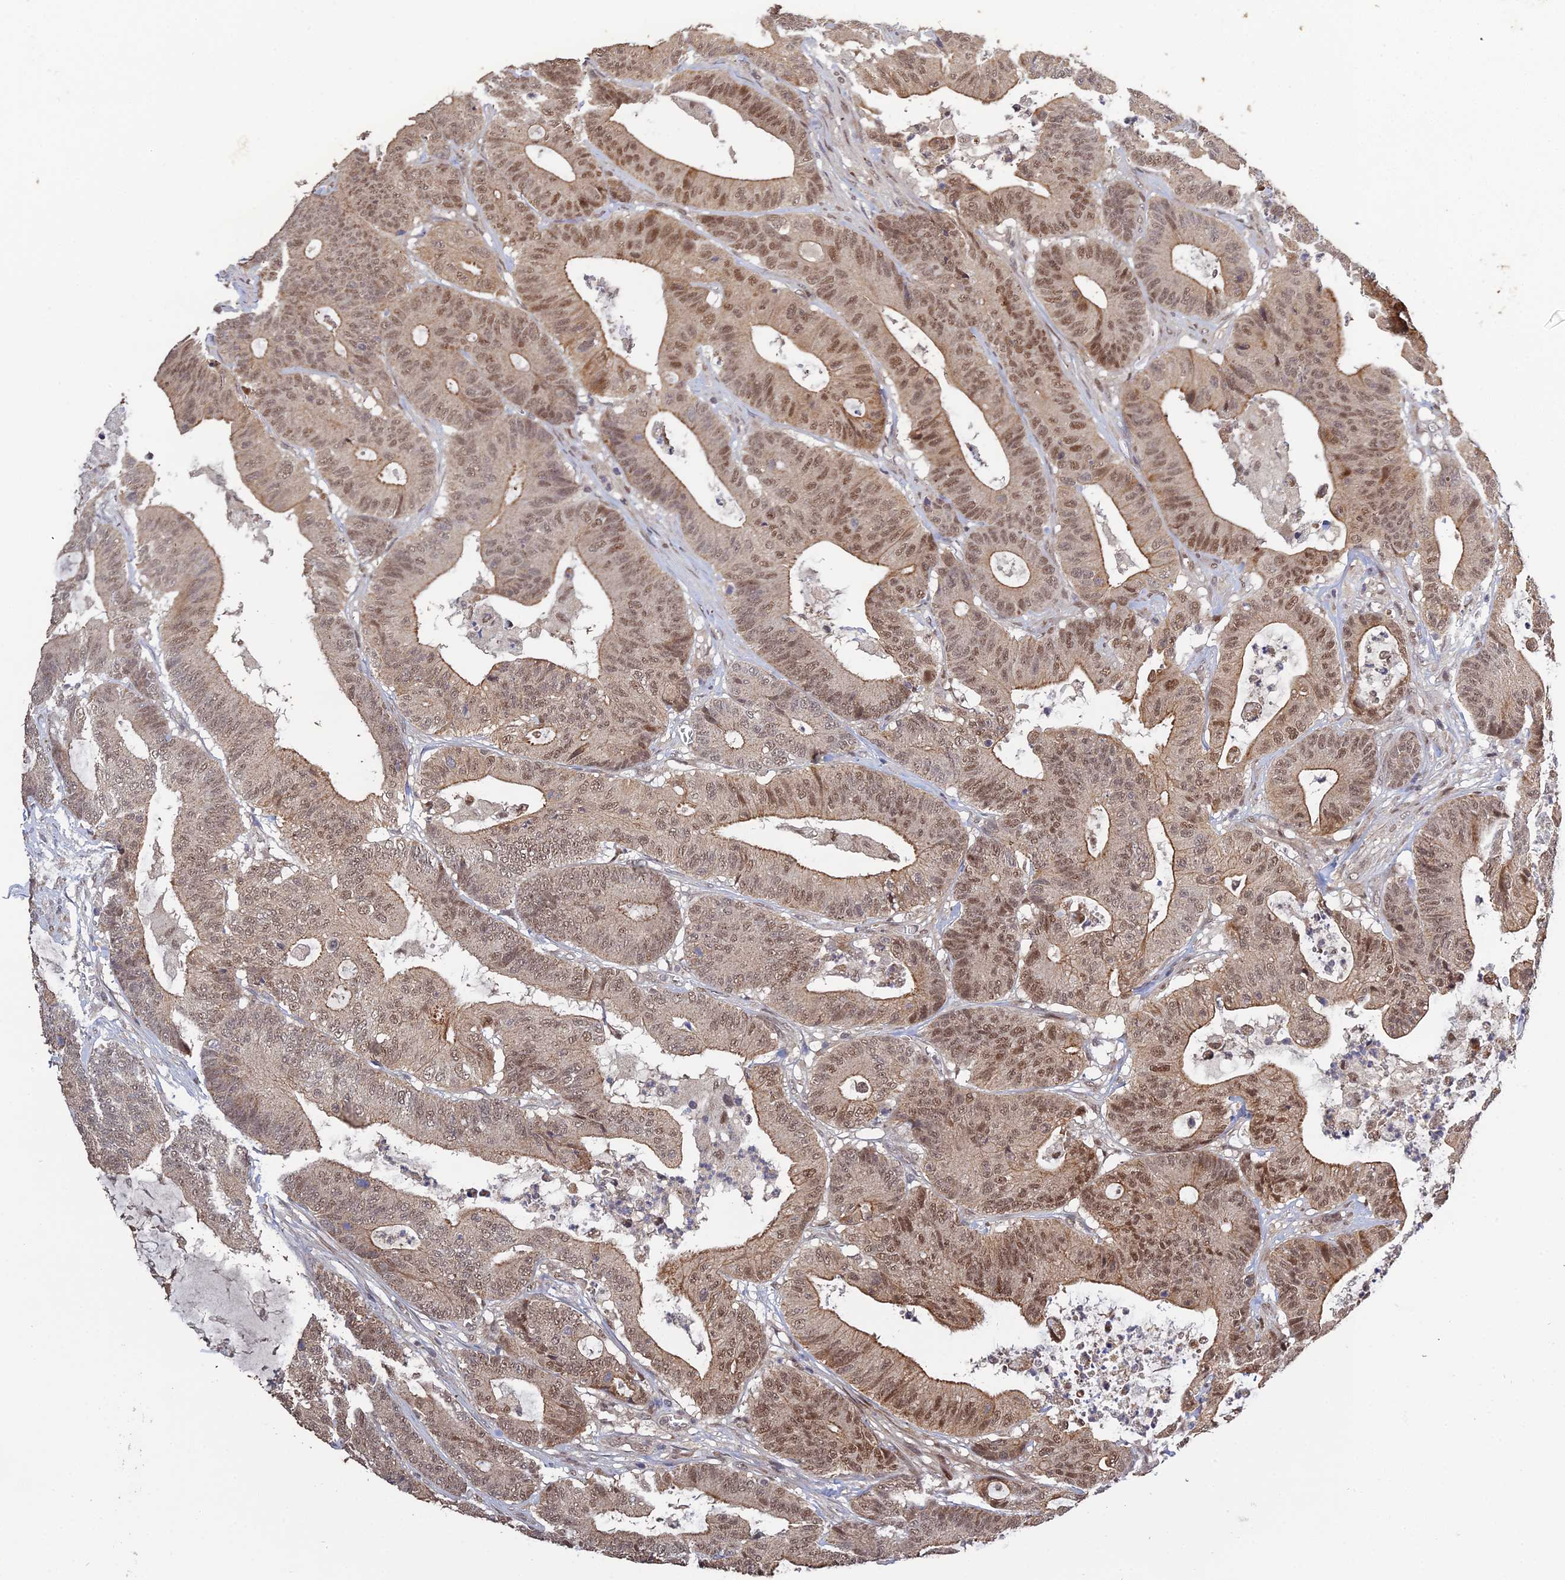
{"staining": {"intensity": "moderate", "quantity": ">75%", "location": "cytoplasmic/membranous,nuclear"}, "tissue": "colorectal cancer", "cell_type": "Tumor cells", "image_type": "cancer", "snomed": [{"axis": "morphology", "description": "Adenocarcinoma, NOS"}, {"axis": "topography", "description": "Colon"}], "caption": "This micrograph demonstrates colorectal adenocarcinoma stained with IHC to label a protein in brown. The cytoplasmic/membranous and nuclear of tumor cells show moderate positivity for the protein. Nuclei are counter-stained blue.", "gene": "ERCC5", "patient": {"sex": "female", "age": 84}}